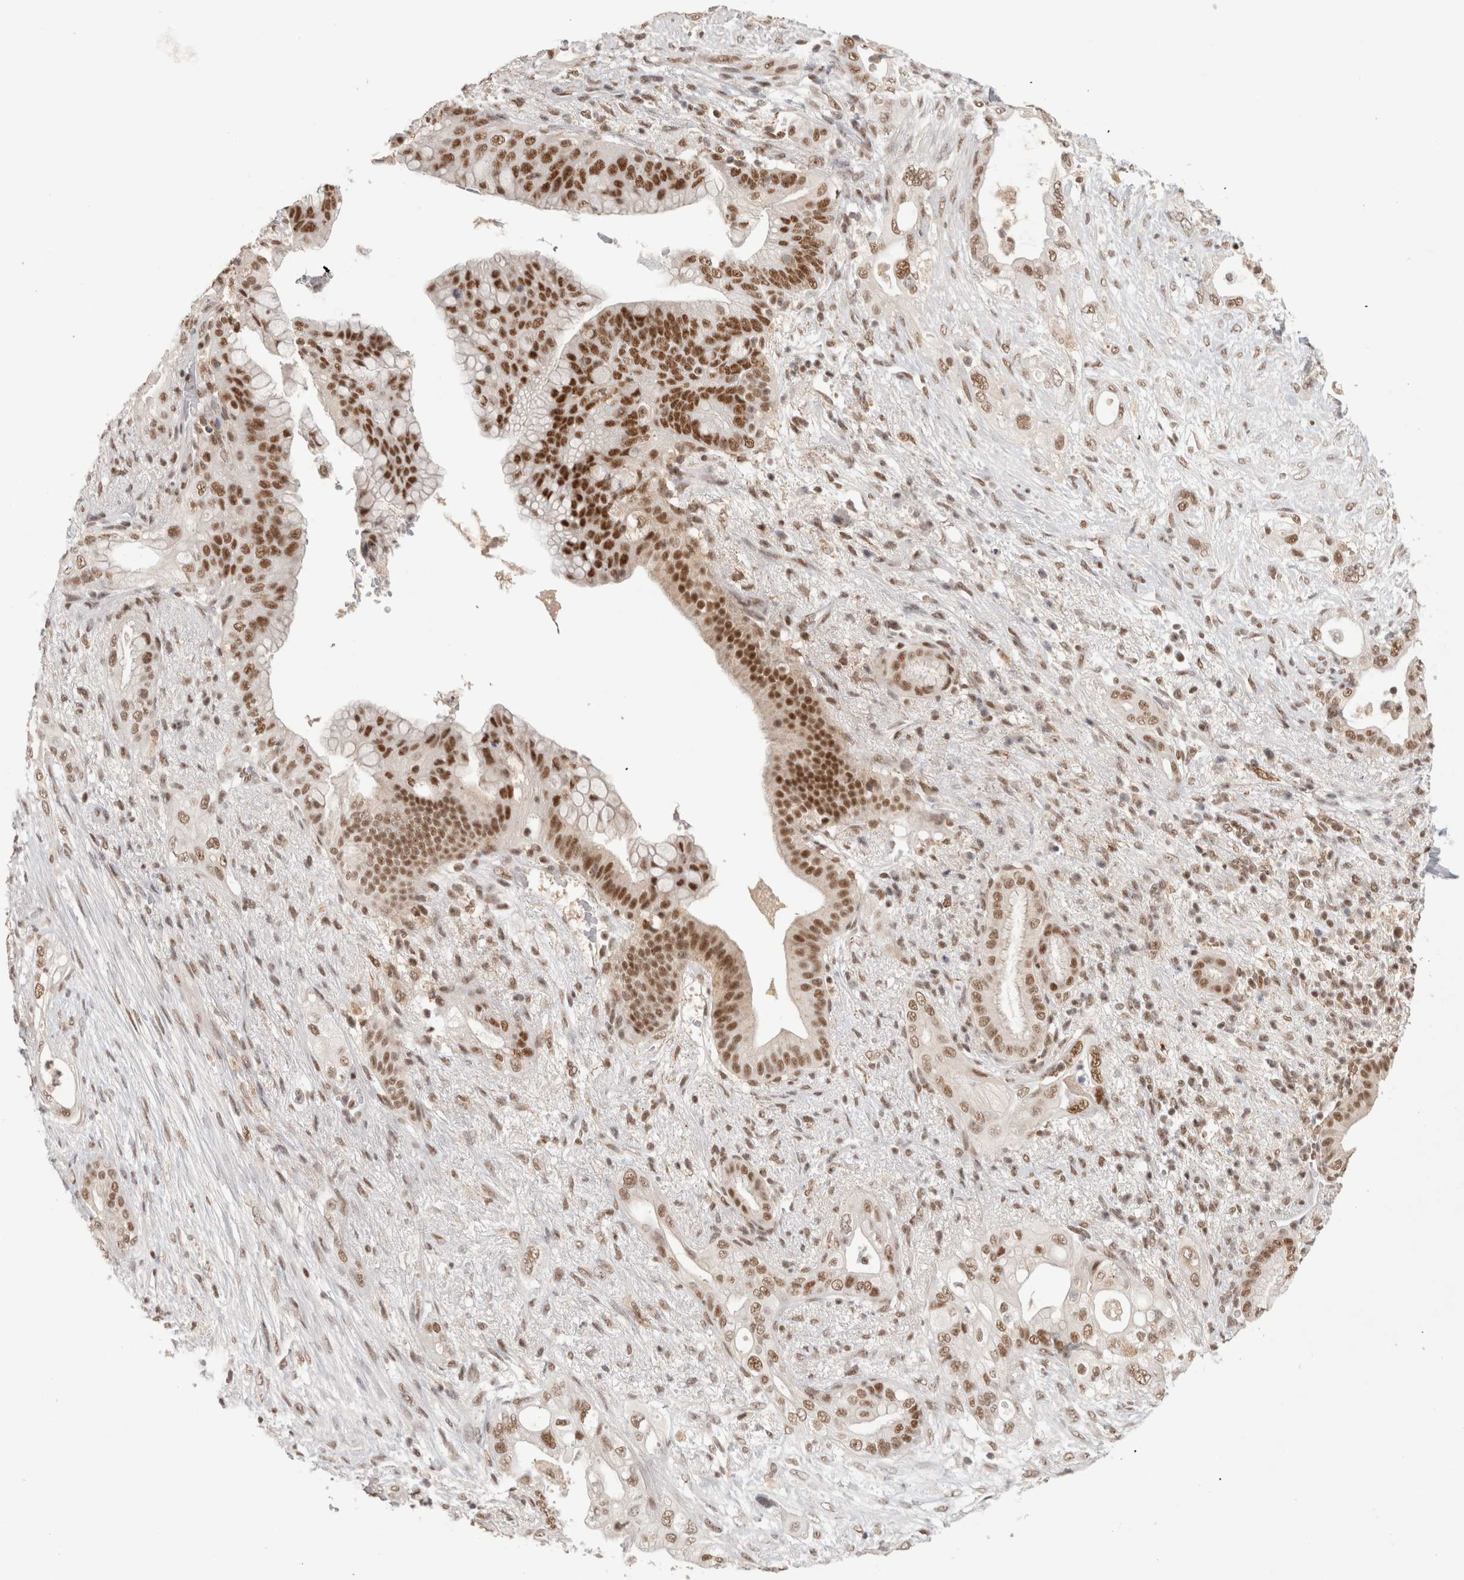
{"staining": {"intensity": "strong", "quantity": "25%-75%", "location": "nuclear"}, "tissue": "pancreatic cancer", "cell_type": "Tumor cells", "image_type": "cancer", "snomed": [{"axis": "morphology", "description": "Adenocarcinoma, NOS"}, {"axis": "topography", "description": "Pancreas"}], "caption": "Immunohistochemistry image of neoplastic tissue: pancreatic cancer (adenocarcinoma) stained using immunohistochemistry (IHC) displays high levels of strong protein expression localized specifically in the nuclear of tumor cells, appearing as a nuclear brown color.", "gene": "ZNF830", "patient": {"sex": "male", "age": 53}}